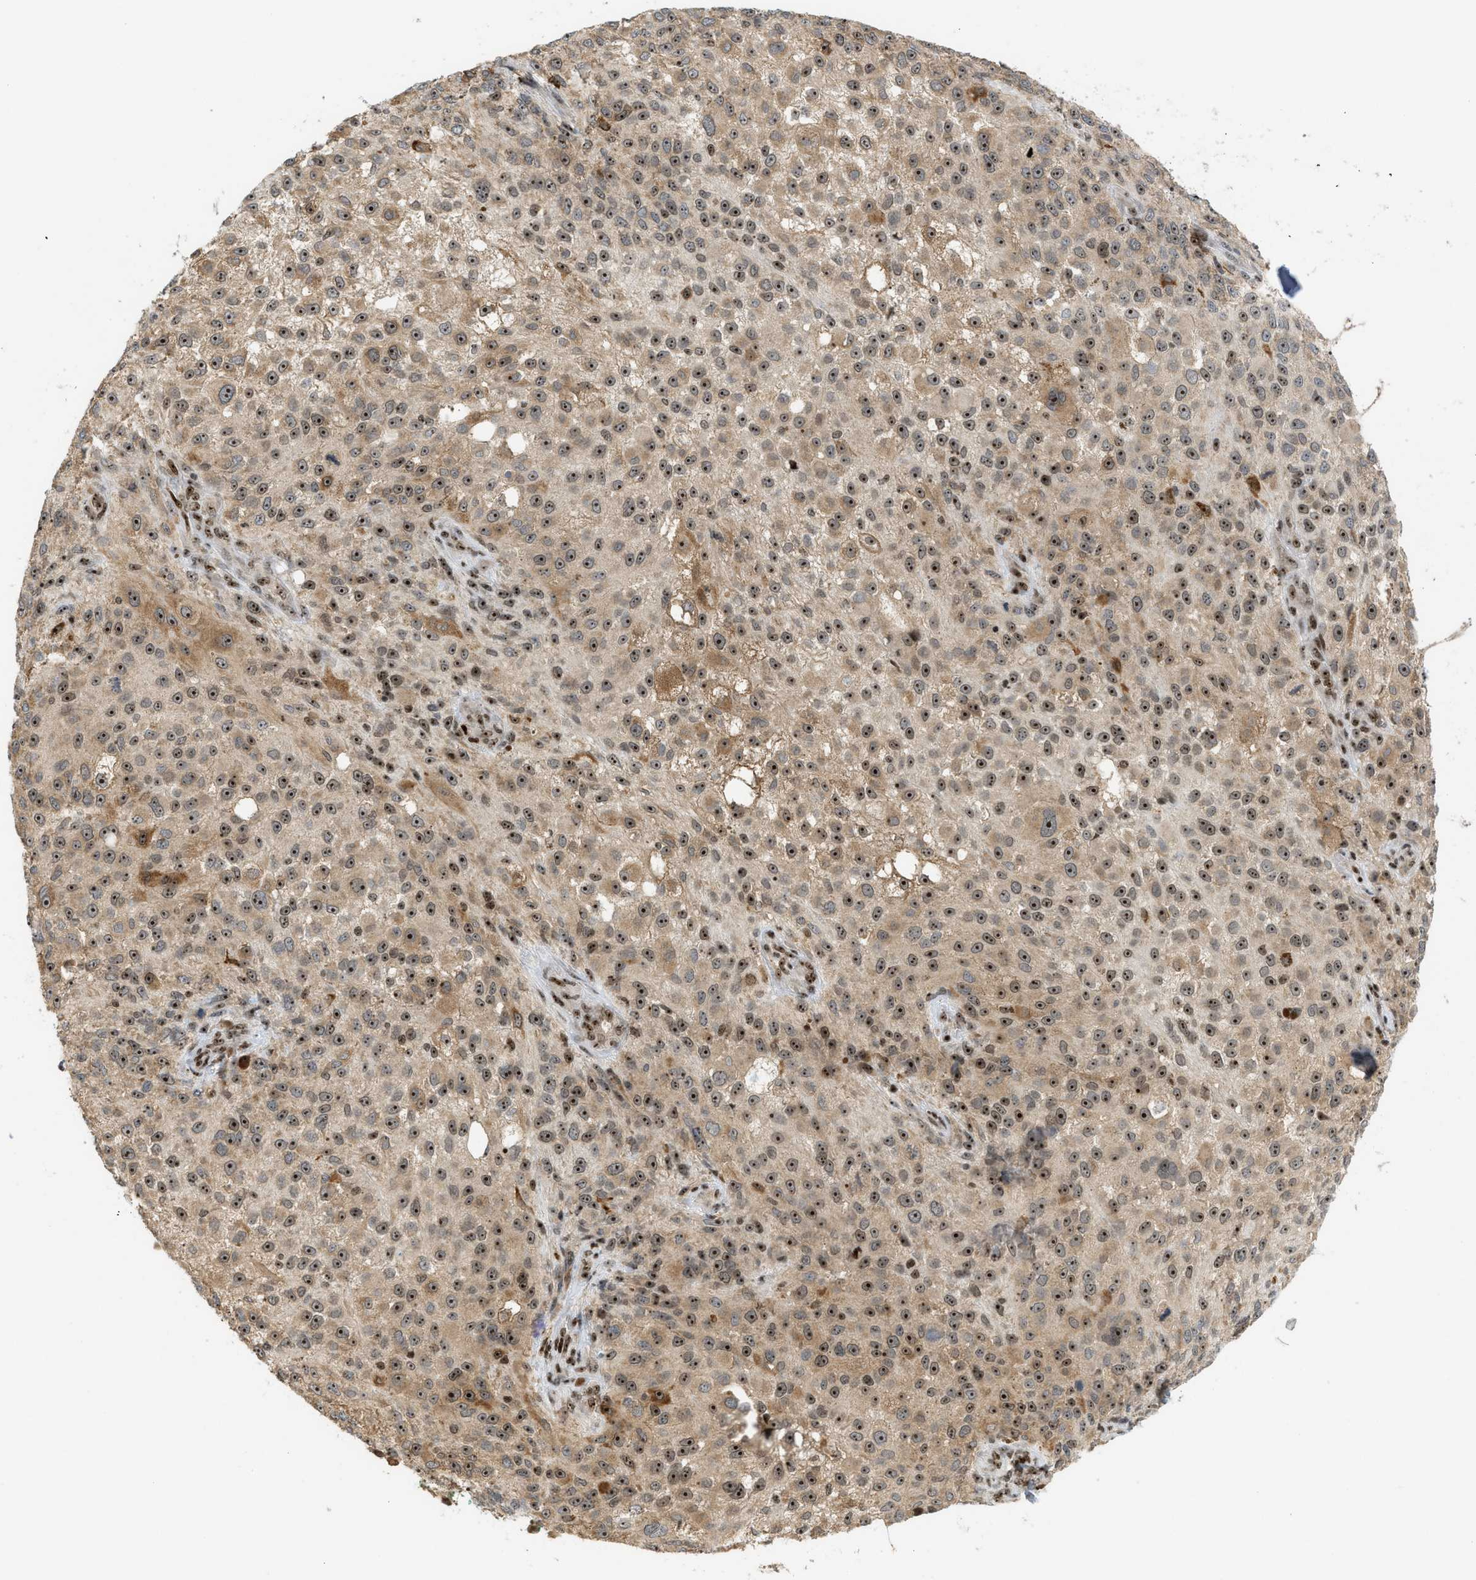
{"staining": {"intensity": "moderate", "quantity": ">75%", "location": "cytoplasmic/membranous,nuclear"}, "tissue": "melanoma", "cell_type": "Tumor cells", "image_type": "cancer", "snomed": [{"axis": "morphology", "description": "Necrosis, NOS"}, {"axis": "morphology", "description": "Malignant melanoma, NOS"}, {"axis": "topography", "description": "Skin"}], "caption": "A micrograph of human malignant melanoma stained for a protein demonstrates moderate cytoplasmic/membranous and nuclear brown staining in tumor cells. The protein of interest is stained brown, and the nuclei are stained in blue (DAB IHC with brightfield microscopy, high magnification).", "gene": "ZNF22", "patient": {"sex": "female", "age": 87}}